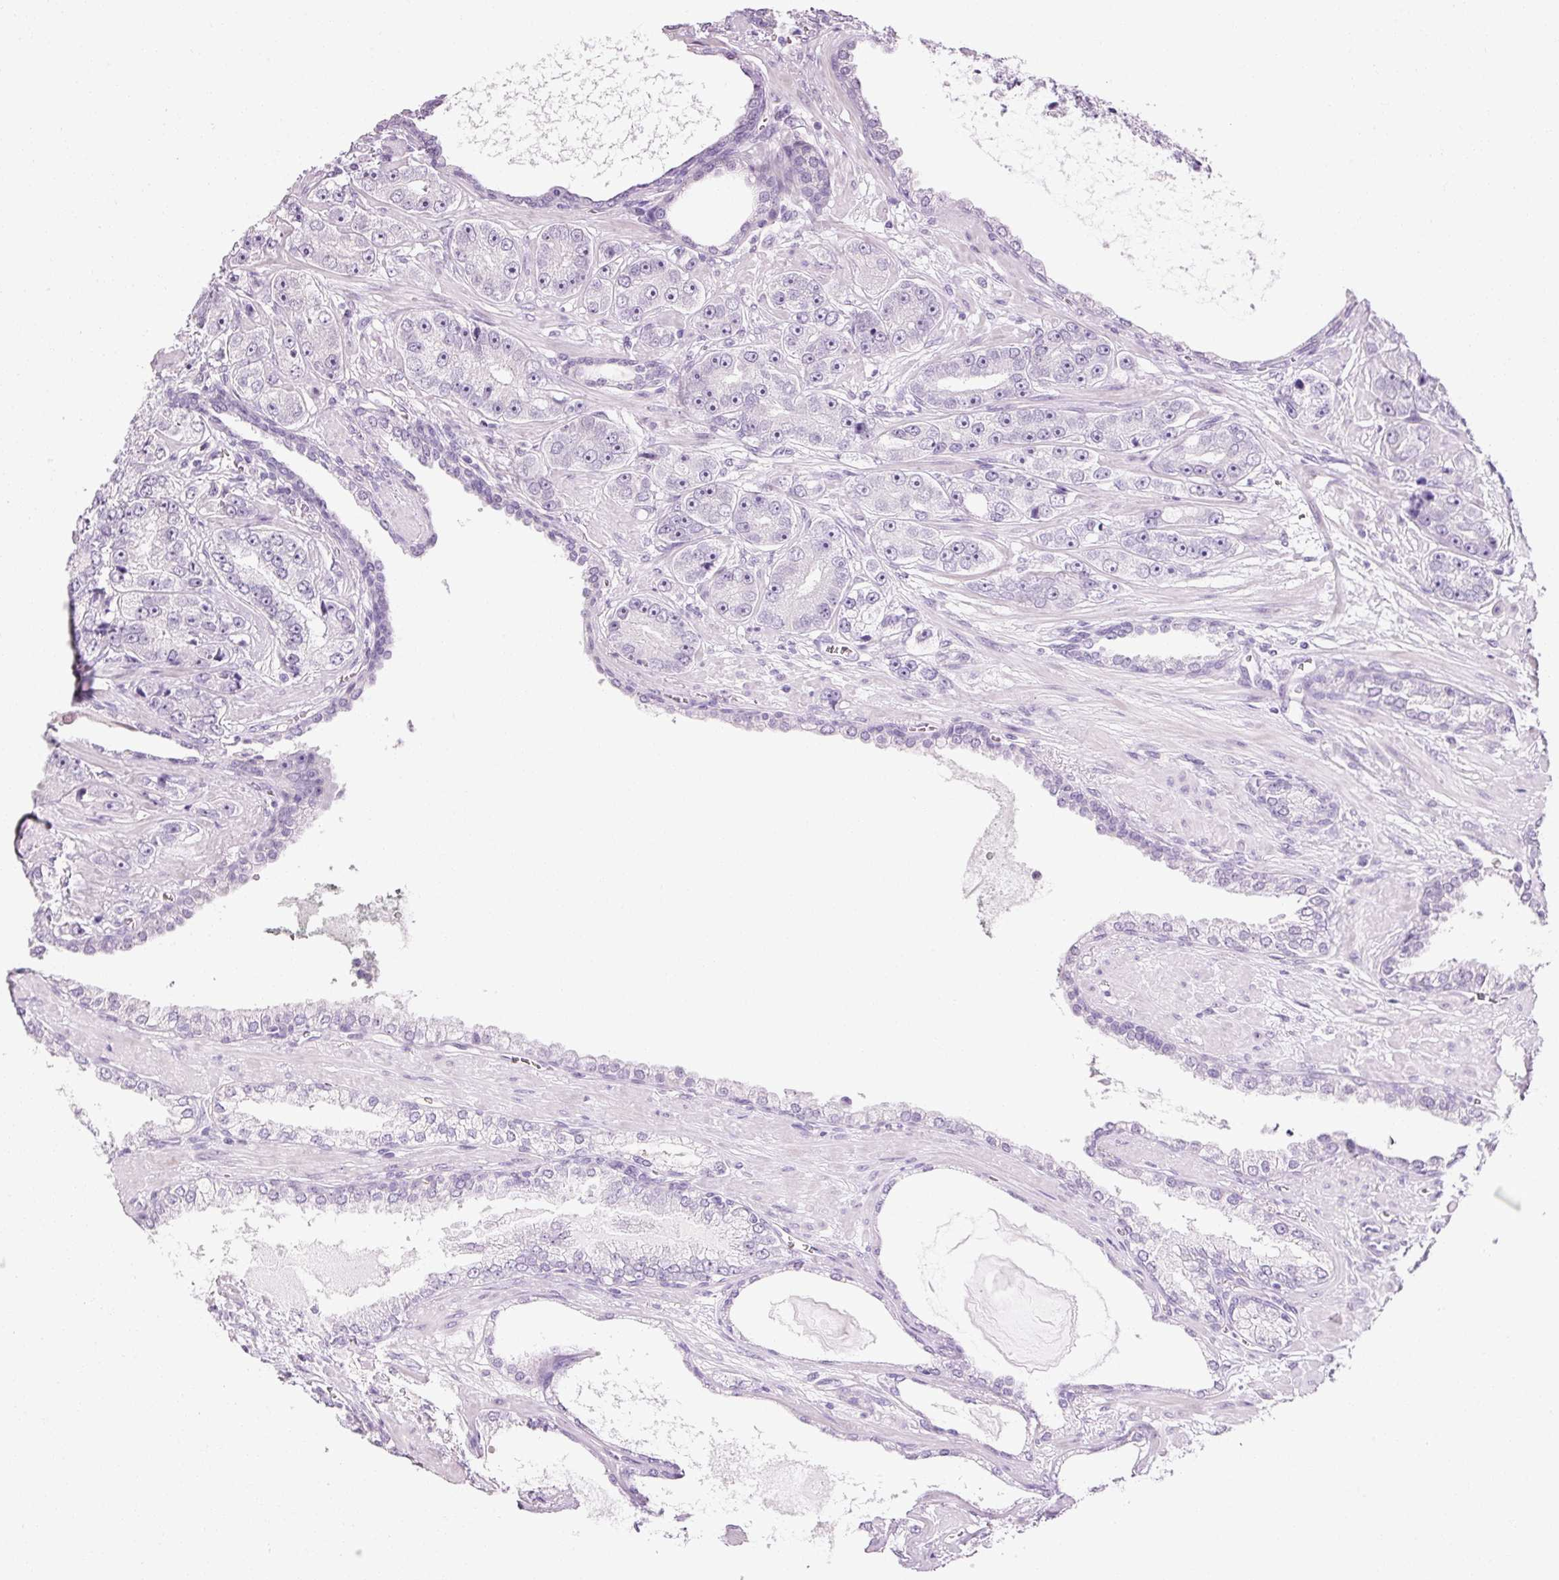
{"staining": {"intensity": "negative", "quantity": "none", "location": "none"}, "tissue": "prostate cancer", "cell_type": "Tumor cells", "image_type": "cancer", "snomed": [{"axis": "morphology", "description": "Adenocarcinoma, High grade"}, {"axis": "topography", "description": "Prostate"}], "caption": "Prostate high-grade adenocarcinoma was stained to show a protein in brown. There is no significant positivity in tumor cells. Brightfield microscopy of immunohistochemistry (IHC) stained with DAB (brown) and hematoxylin (blue), captured at high magnification.", "gene": "ANKRD20A1", "patient": {"sex": "male", "age": 71}}